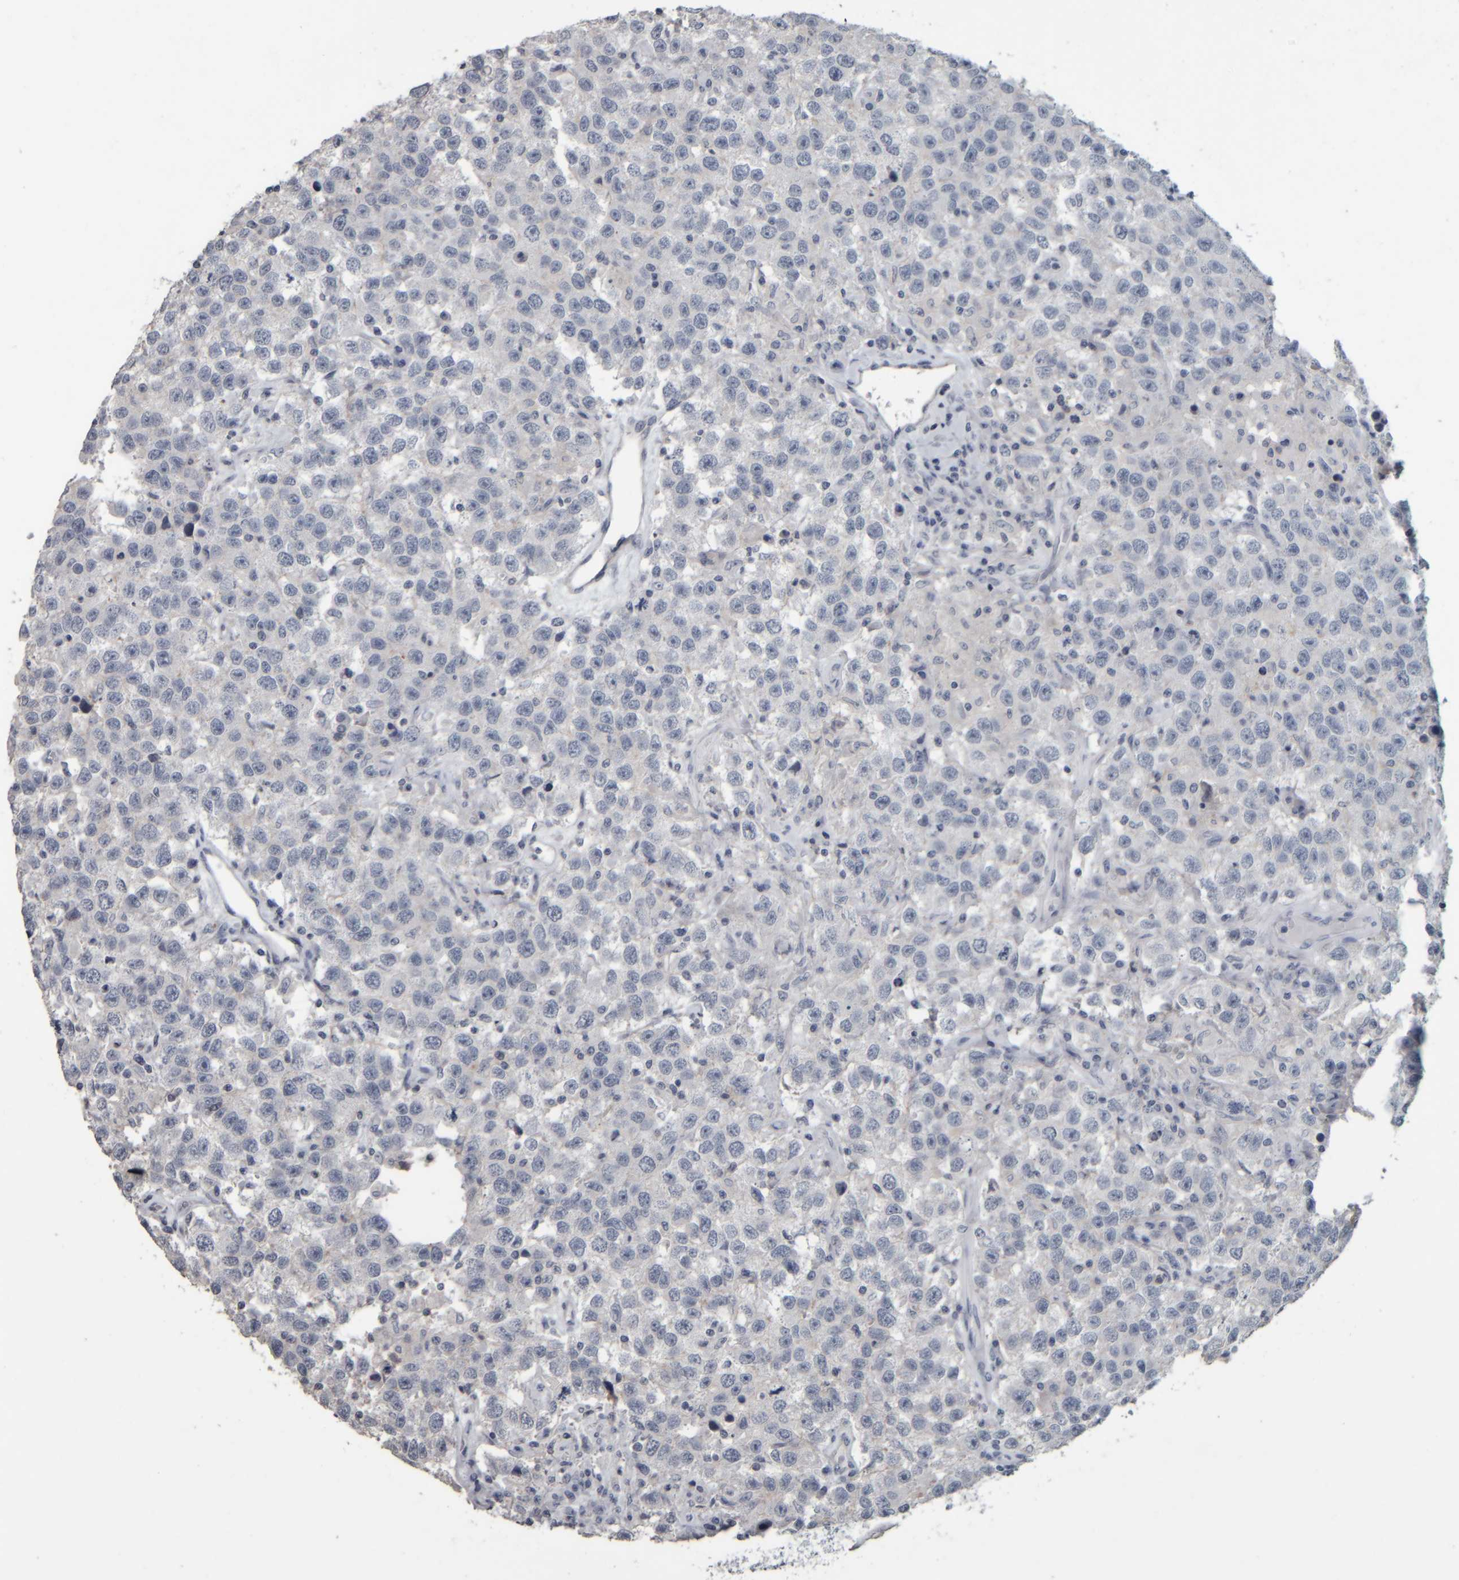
{"staining": {"intensity": "negative", "quantity": "none", "location": "none"}, "tissue": "testis cancer", "cell_type": "Tumor cells", "image_type": "cancer", "snomed": [{"axis": "morphology", "description": "Seminoma, NOS"}, {"axis": "topography", "description": "Testis"}], "caption": "An immunohistochemistry (IHC) micrograph of seminoma (testis) is shown. There is no staining in tumor cells of seminoma (testis).", "gene": "CAVIN4", "patient": {"sex": "male", "age": 41}}